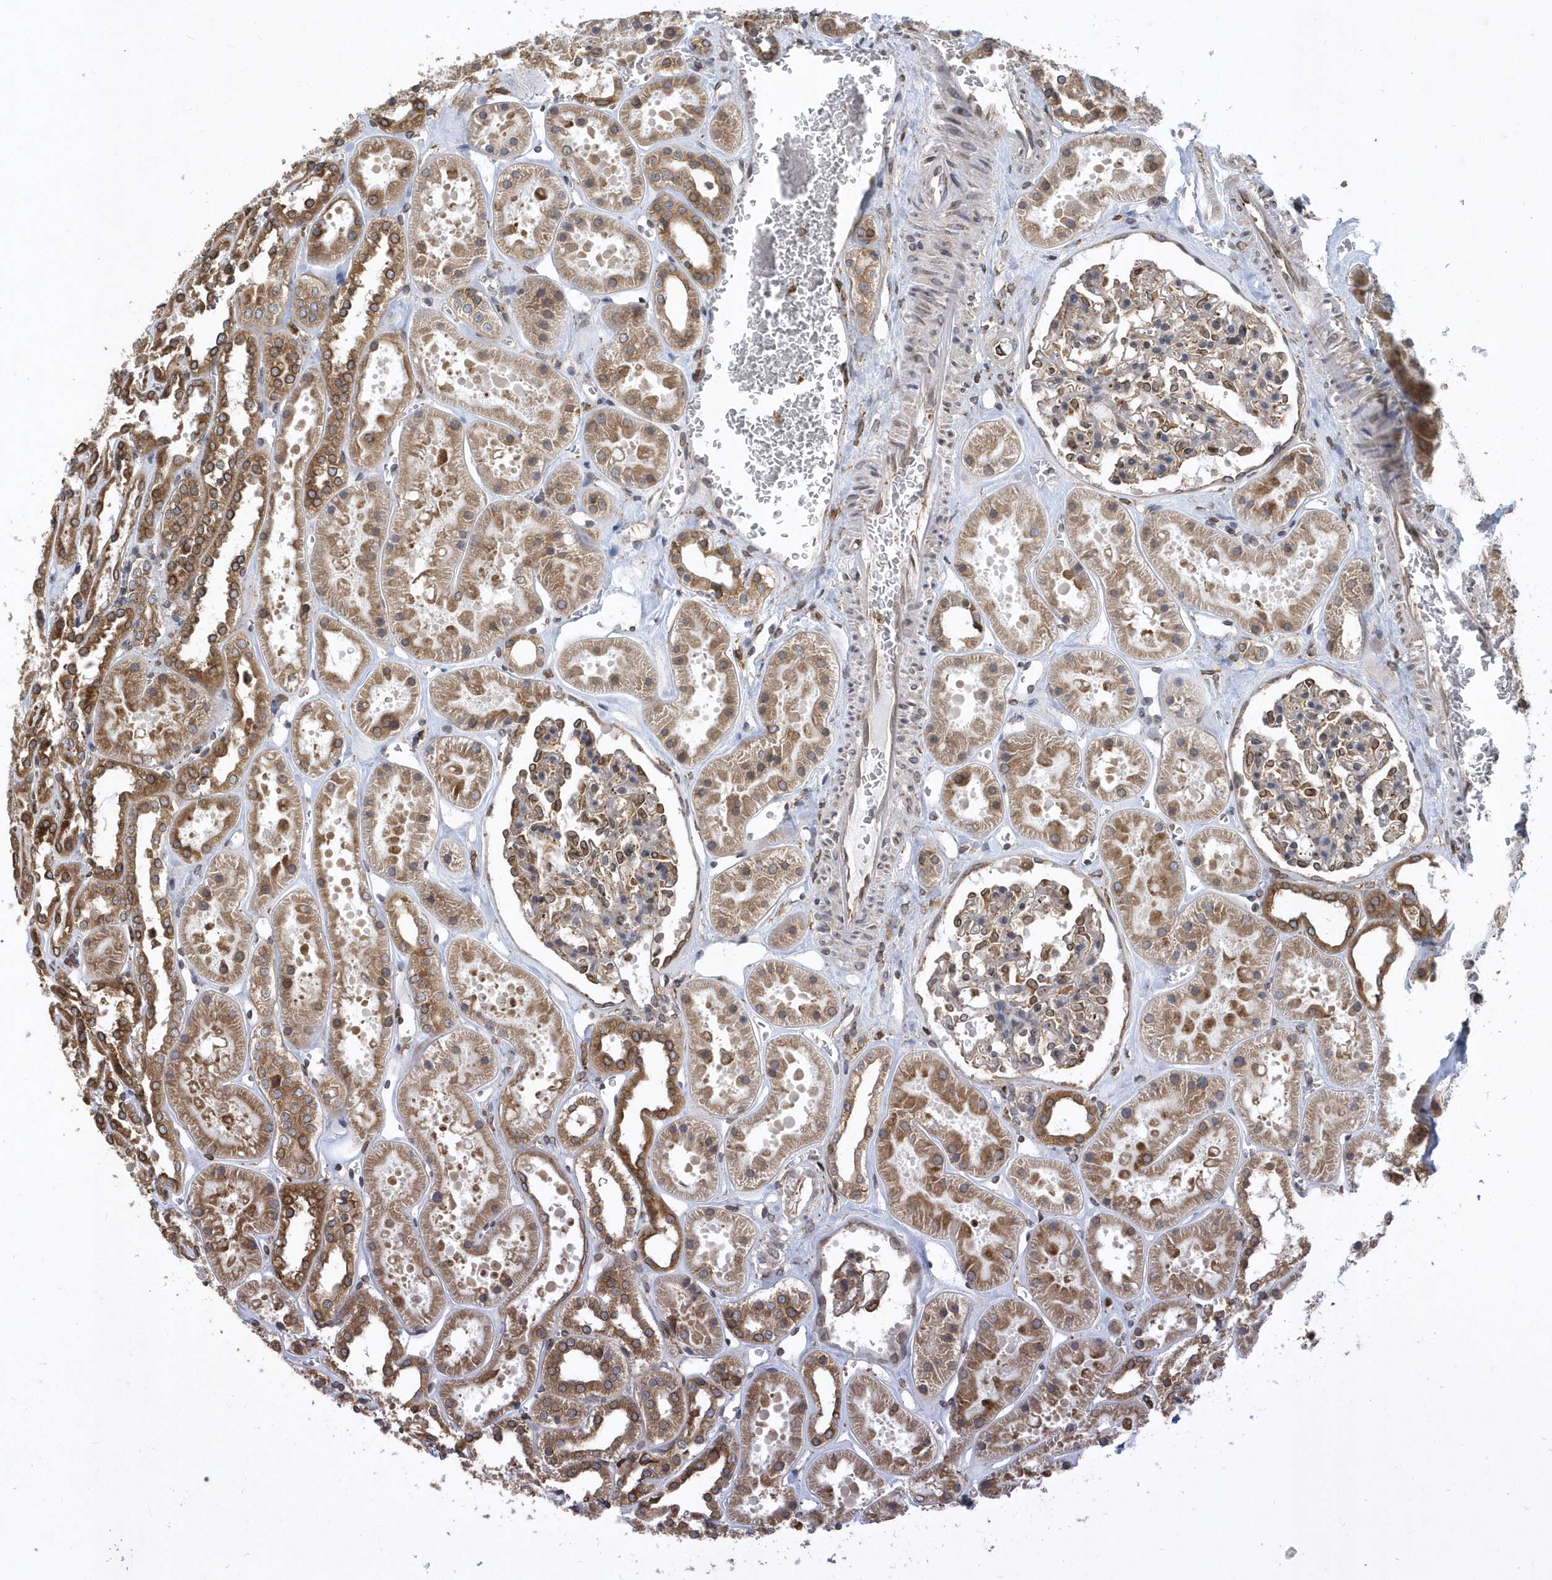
{"staining": {"intensity": "moderate", "quantity": "25%-75%", "location": "cytoplasmic/membranous"}, "tissue": "kidney", "cell_type": "Cells in glomeruli", "image_type": "normal", "snomed": [{"axis": "morphology", "description": "Normal tissue, NOS"}, {"axis": "topography", "description": "Kidney"}], "caption": "Benign kidney shows moderate cytoplasmic/membranous expression in about 25%-75% of cells in glomeruli.", "gene": "VAMP7", "patient": {"sex": "female", "age": 41}}